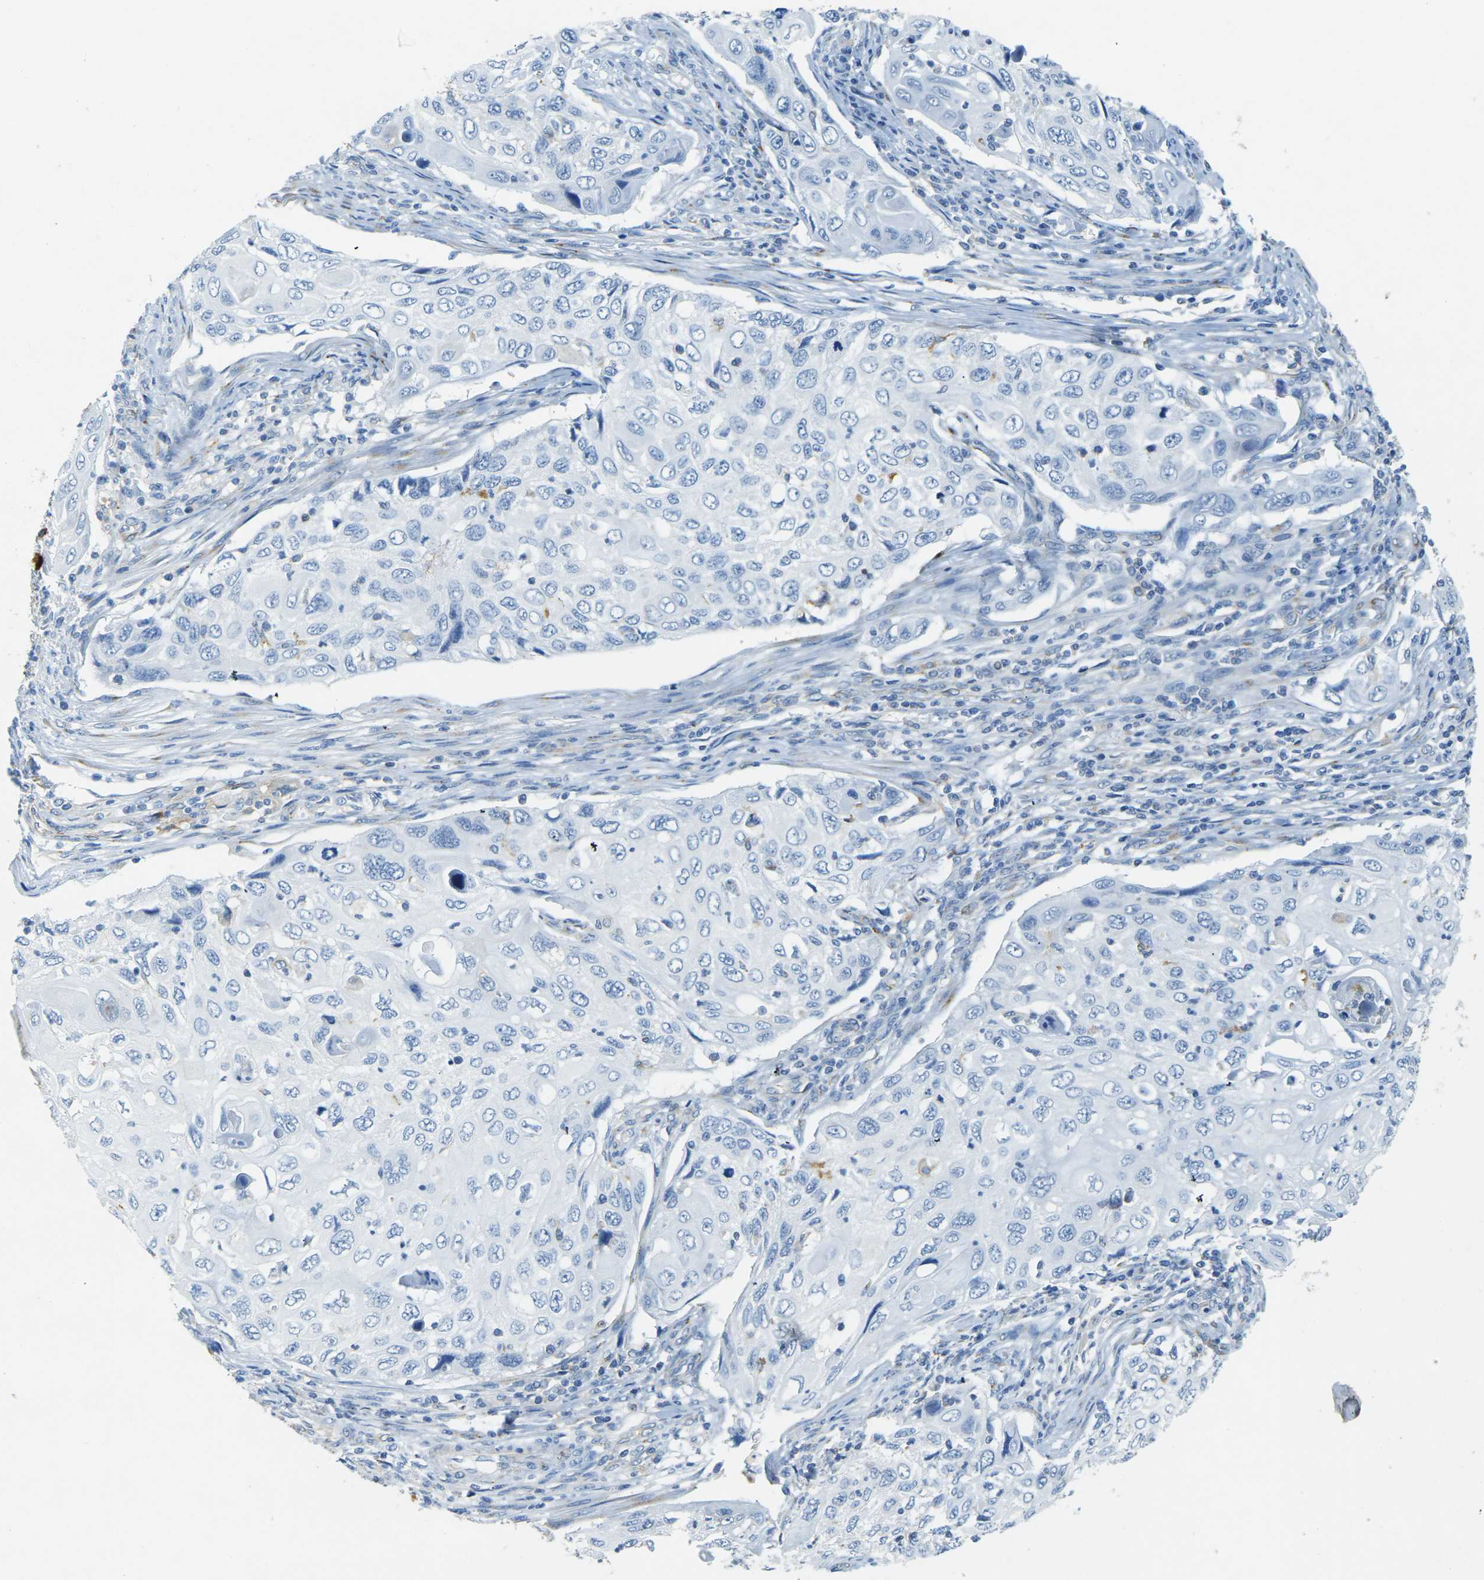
{"staining": {"intensity": "negative", "quantity": "none", "location": "none"}, "tissue": "cervical cancer", "cell_type": "Tumor cells", "image_type": "cancer", "snomed": [{"axis": "morphology", "description": "Squamous cell carcinoma, NOS"}, {"axis": "topography", "description": "Cervix"}], "caption": "High power microscopy histopathology image of an IHC micrograph of cervical cancer, revealing no significant expression in tumor cells.", "gene": "SORT1", "patient": {"sex": "female", "age": 70}}